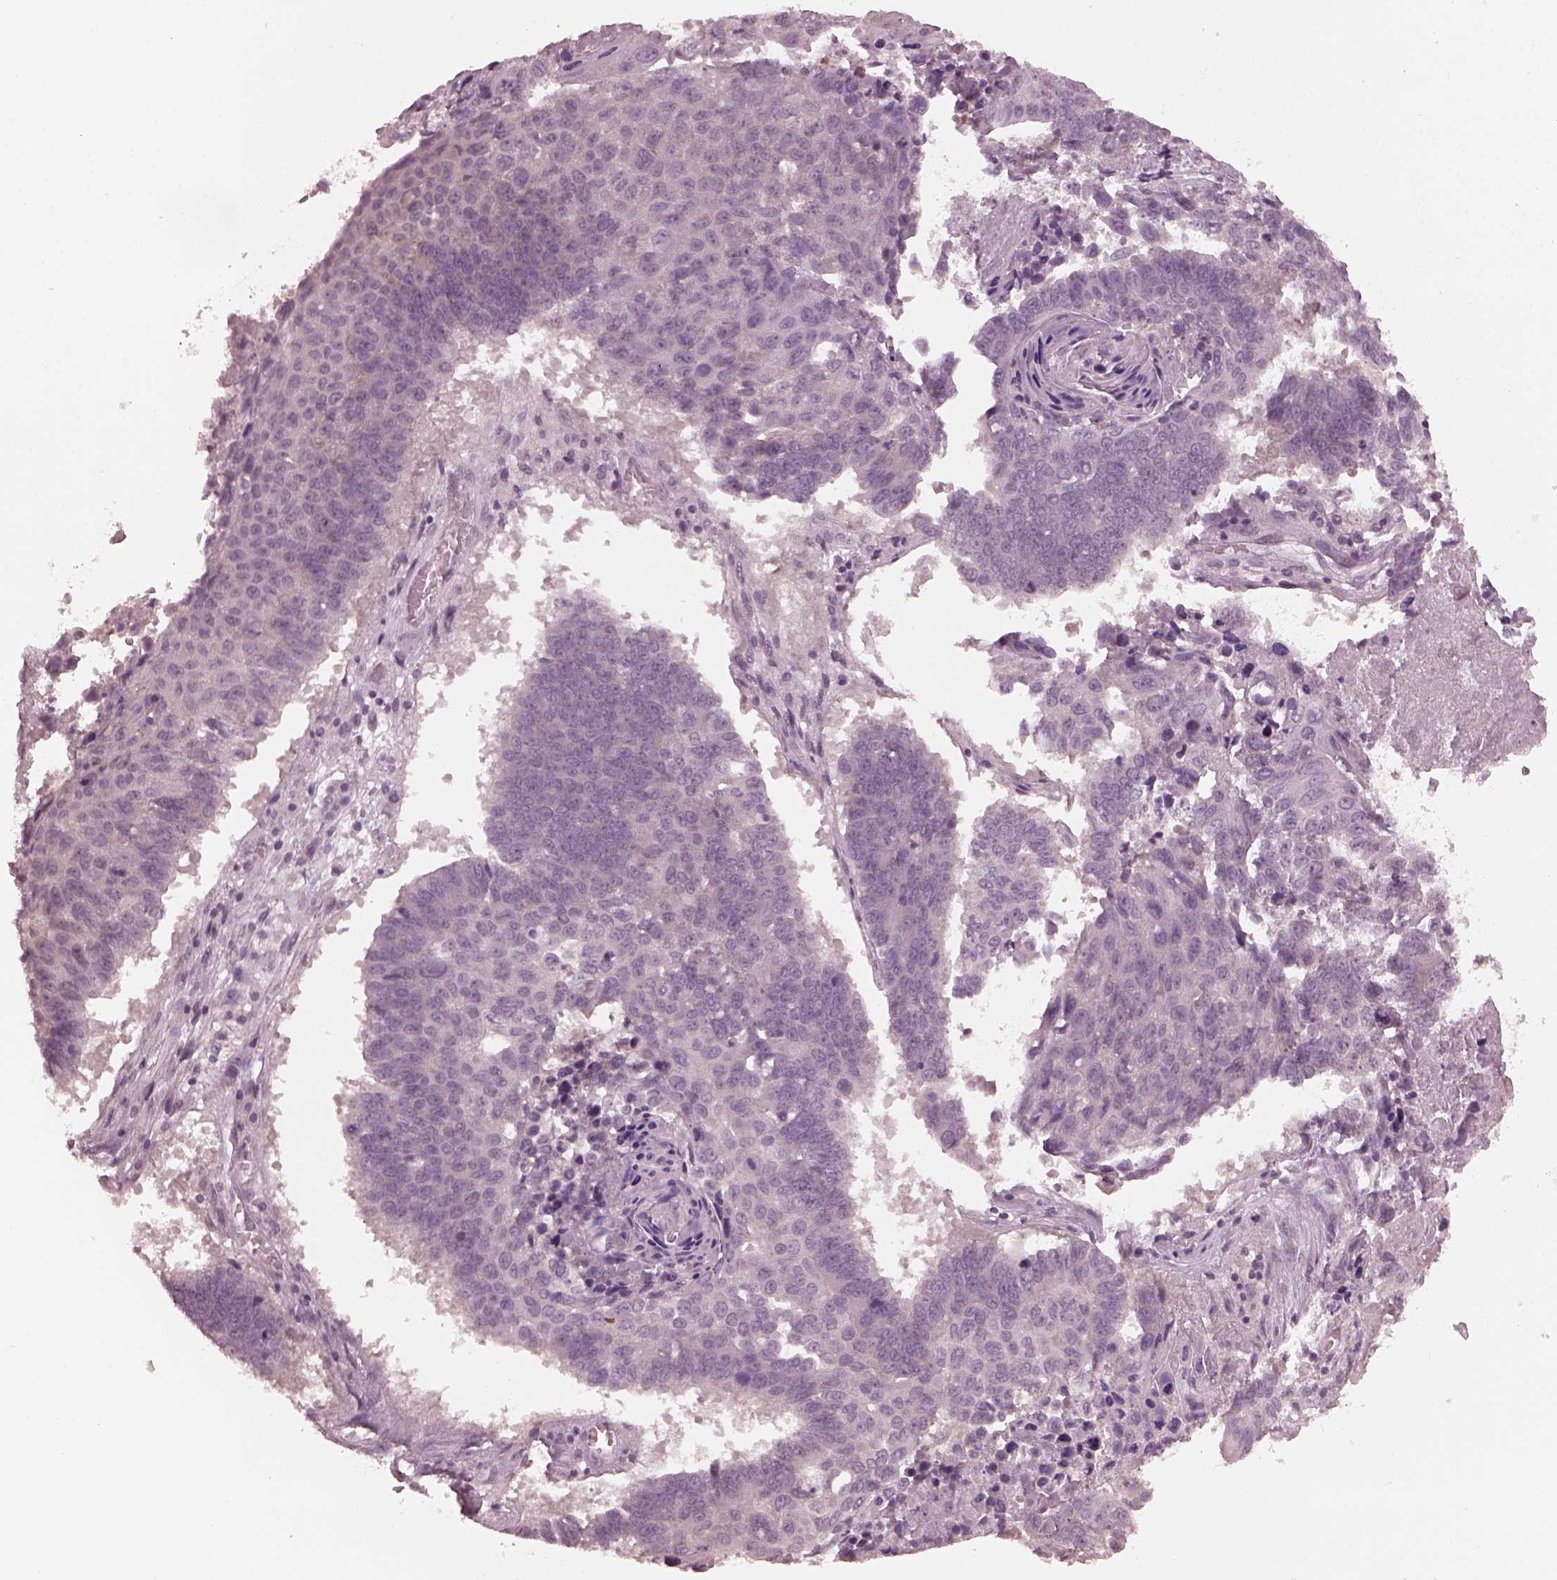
{"staining": {"intensity": "negative", "quantity": "none", "location": "none"}, "tissue": "lung cancer", "cell_type": "Tumor cells", "image_type": "cancer", "snomed": [{"axis": "morphology", "description": "Squamous cell carcinoma, NOS"}, {"axis": "topography", "description": "Lung"}], "caption": "High power microscopy photomicrograph of an immunohistochemistry (IHC) image of squamous cell carcinoma (lung), revealing no significant staining in tumor cells.", "gene": "RGS7", "patient": {"sex": "male", "age": 73}}